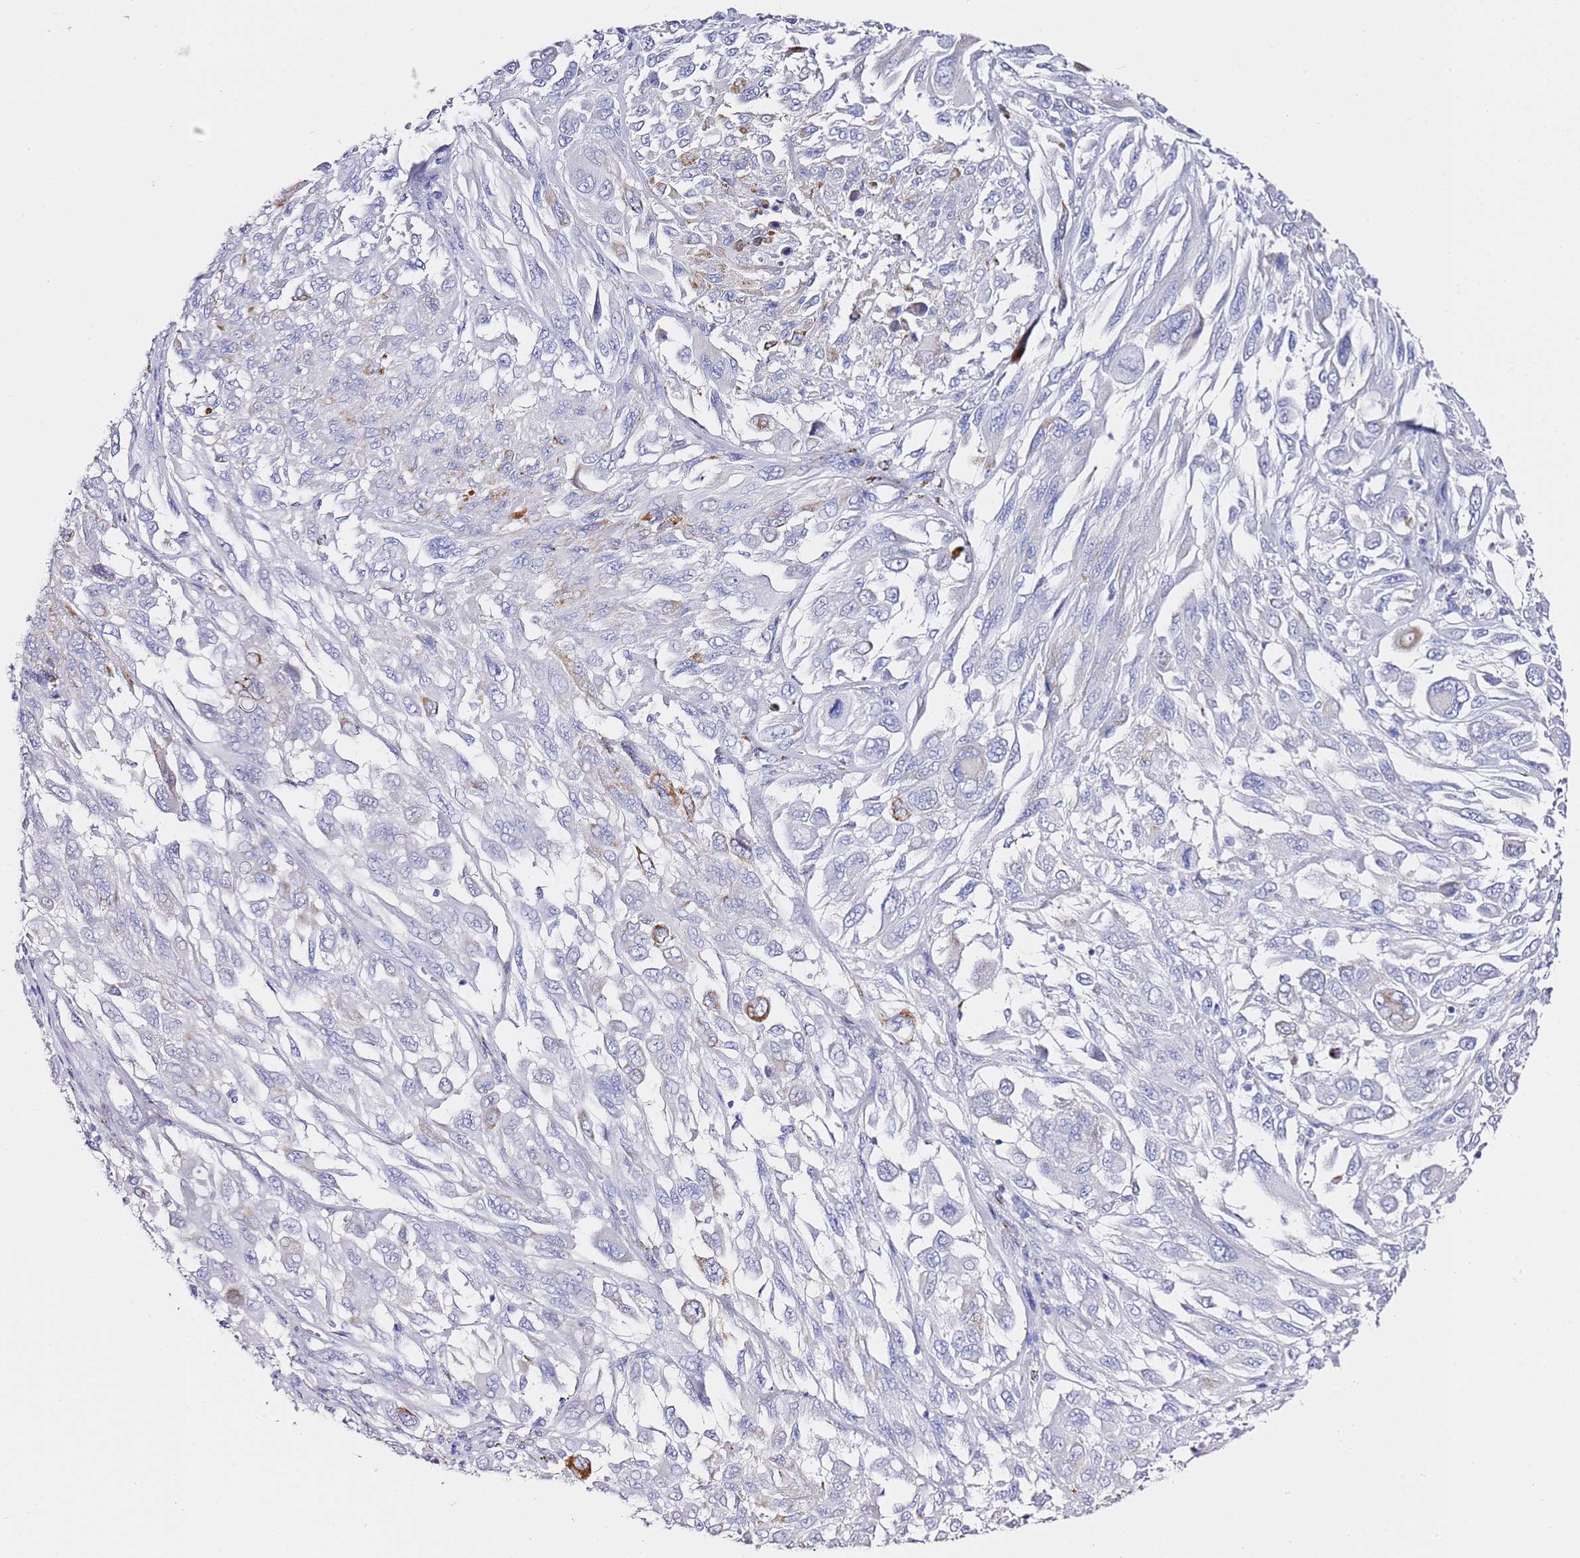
{"staining": {"intensity": "negative", "quantity": "none", "location": "none"}, "tissue": "melanoma", "cell_type": "Tumor cells", "image_type": "cancer", "snomed": [{"axis": "morphology", "description": "Malignant melanoma, NOS"}, {"axis": "topography", "description": "Skin"}], "caption": "Immunohistochemical staining of human malignant melanoma shows no significant expression in tumor cells.", "gene": "PTBP2", "patient": {"sex": "female", "age": 91}}